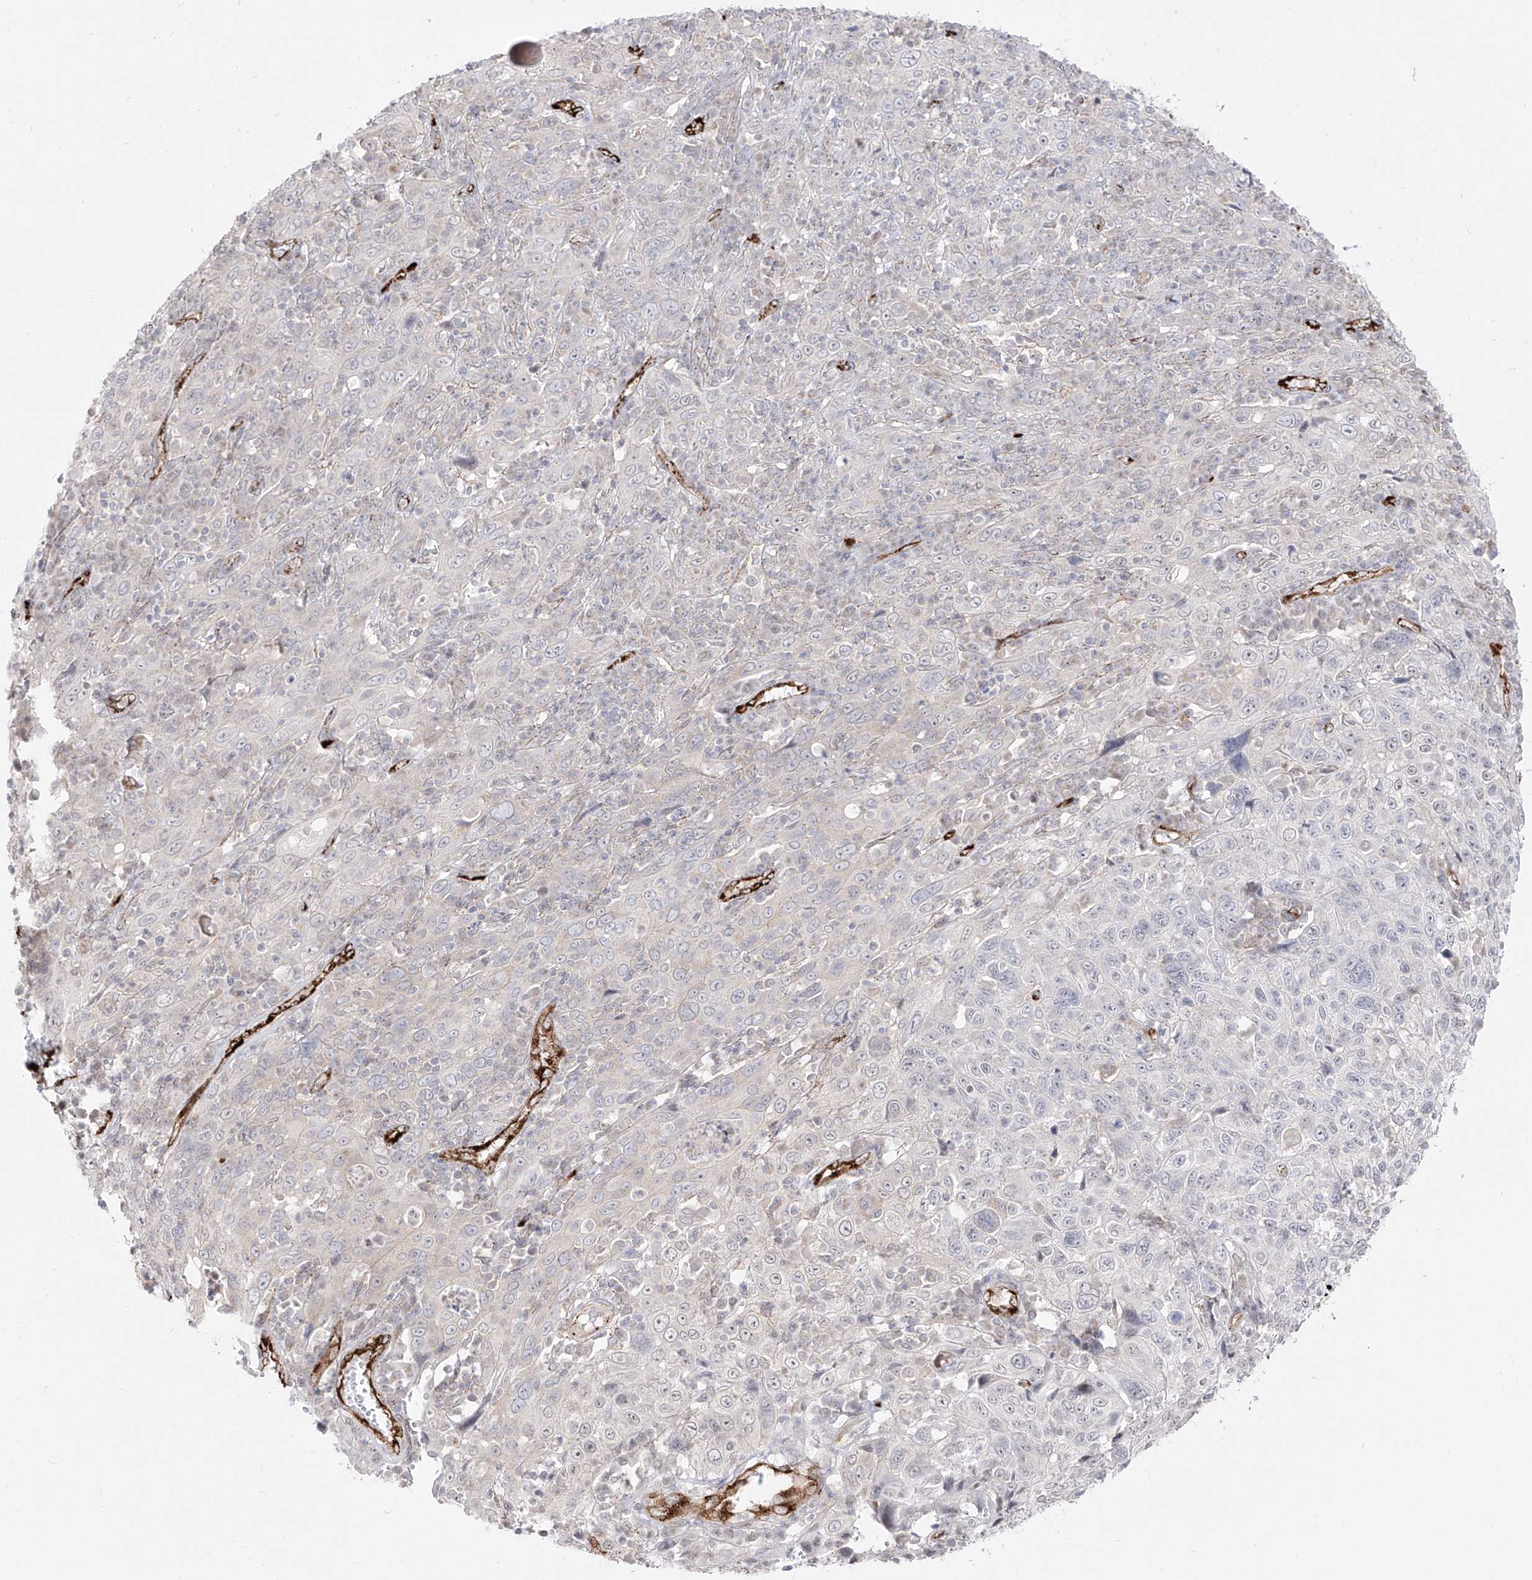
{"staining": {"intensity": "negative", "quantity": "none", "location": "none"}, "tissue": "cervical cancer", "cell_type": "Tumor cells", "image_type": "cancer", "snomed": [{"axis": "morphology", "description": "Squamous cell carcinoma, NOS"}, {"axis": "topography", "description": "Cervix"}], "caption": "Tumor cells show no significant expression in squamous cell carcinoma (cervical).", "gene": "ZGRF1", "patient": {"sex": "female", "age": 46}}